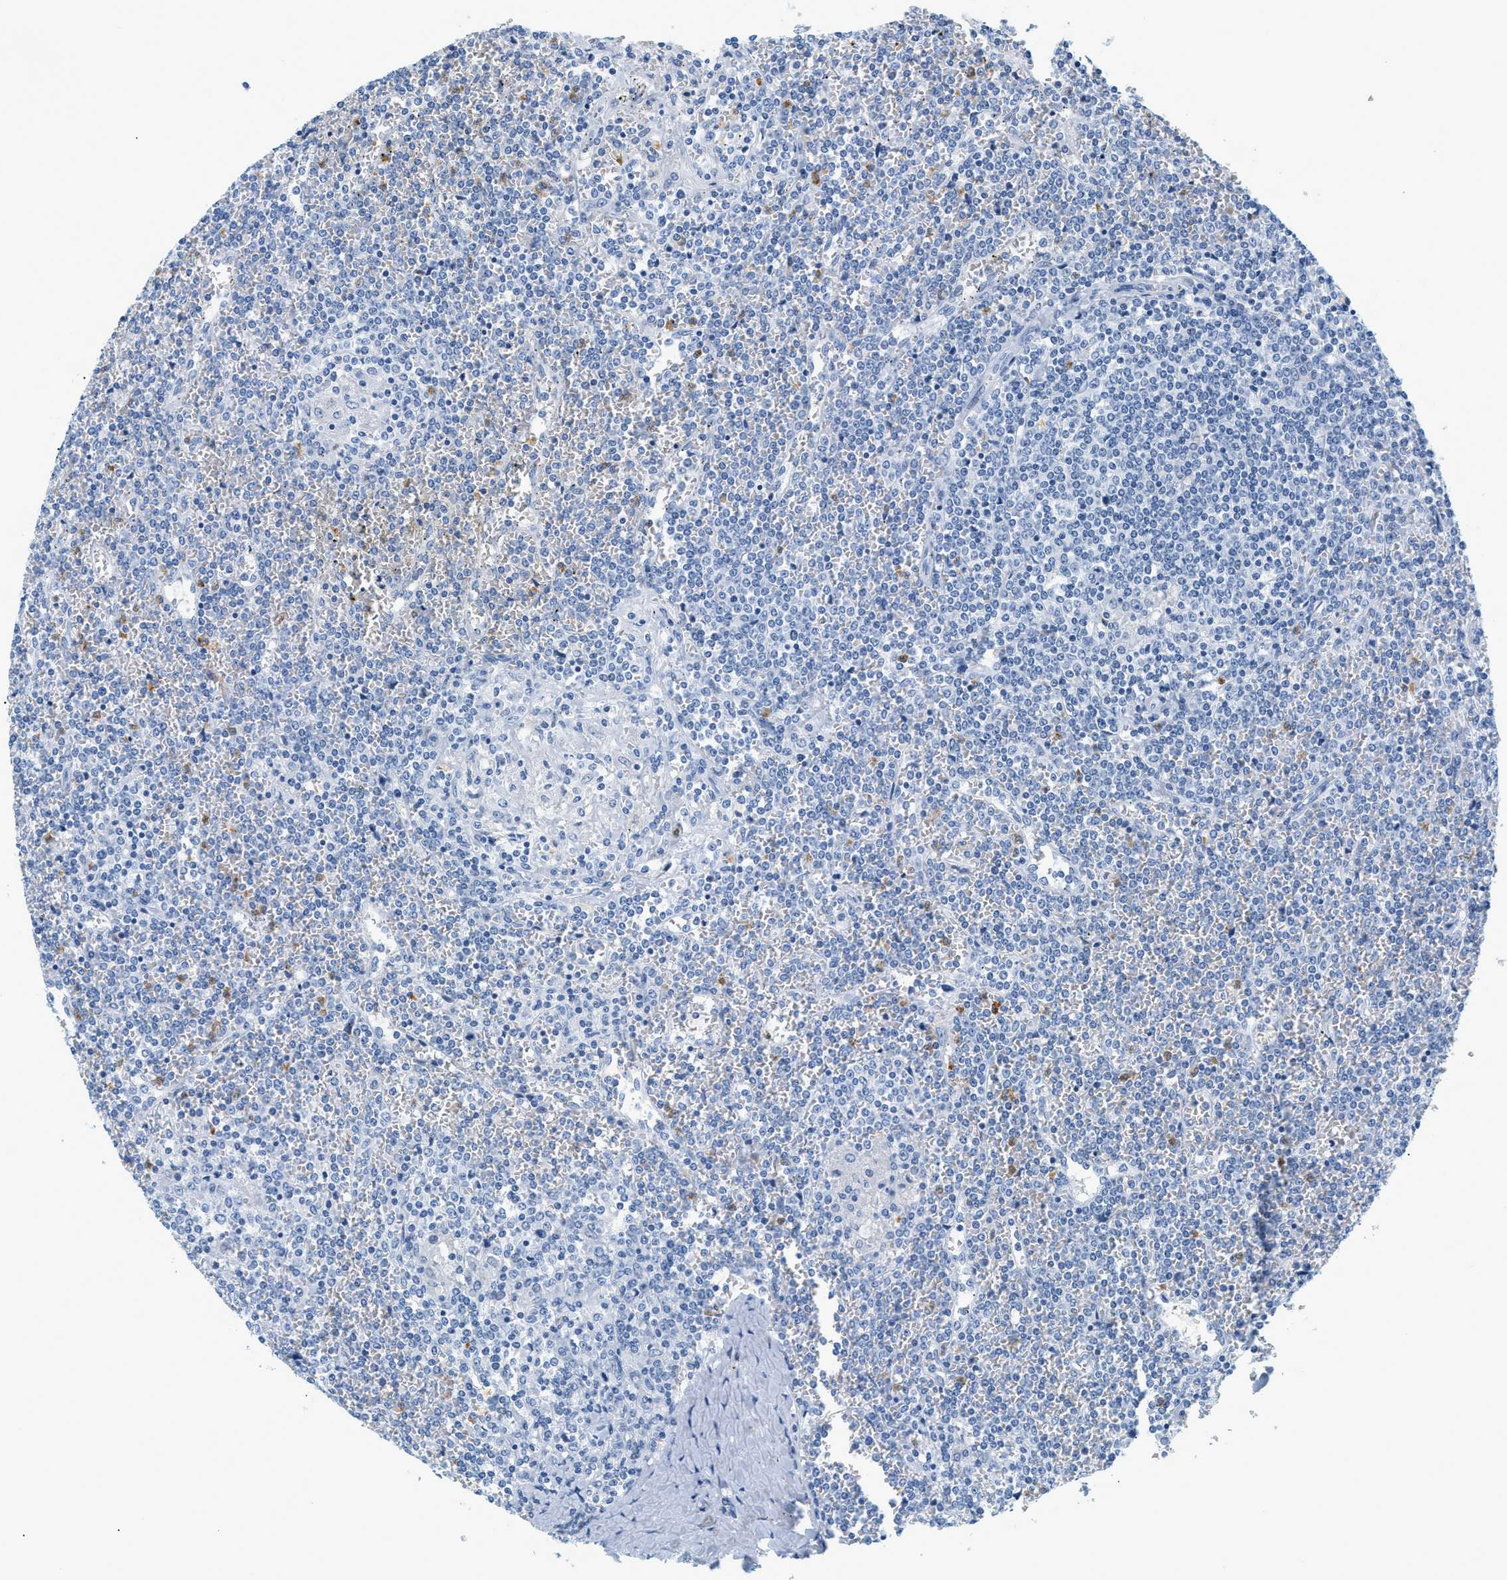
{"staining": {"intensity": "negative", "quantity": "none", "location": "none"}, "tissue": "lymphoma", "cell_type": "Tumor cells", "image_type": "cancer", "snomed": [{"axis": "morphology", "description": "Malignant lymphoma, non-Hodgkin's type, Low grade"}, {"axis": "topography", "description": "Spleen"}], "caption": "An image of human malignant lymphoma, non-Hodgkin's type (low-grade) is negative for staining in tumor cells.", "gene": "LCN2", "patient": {"sex": "female", "age": 19}}